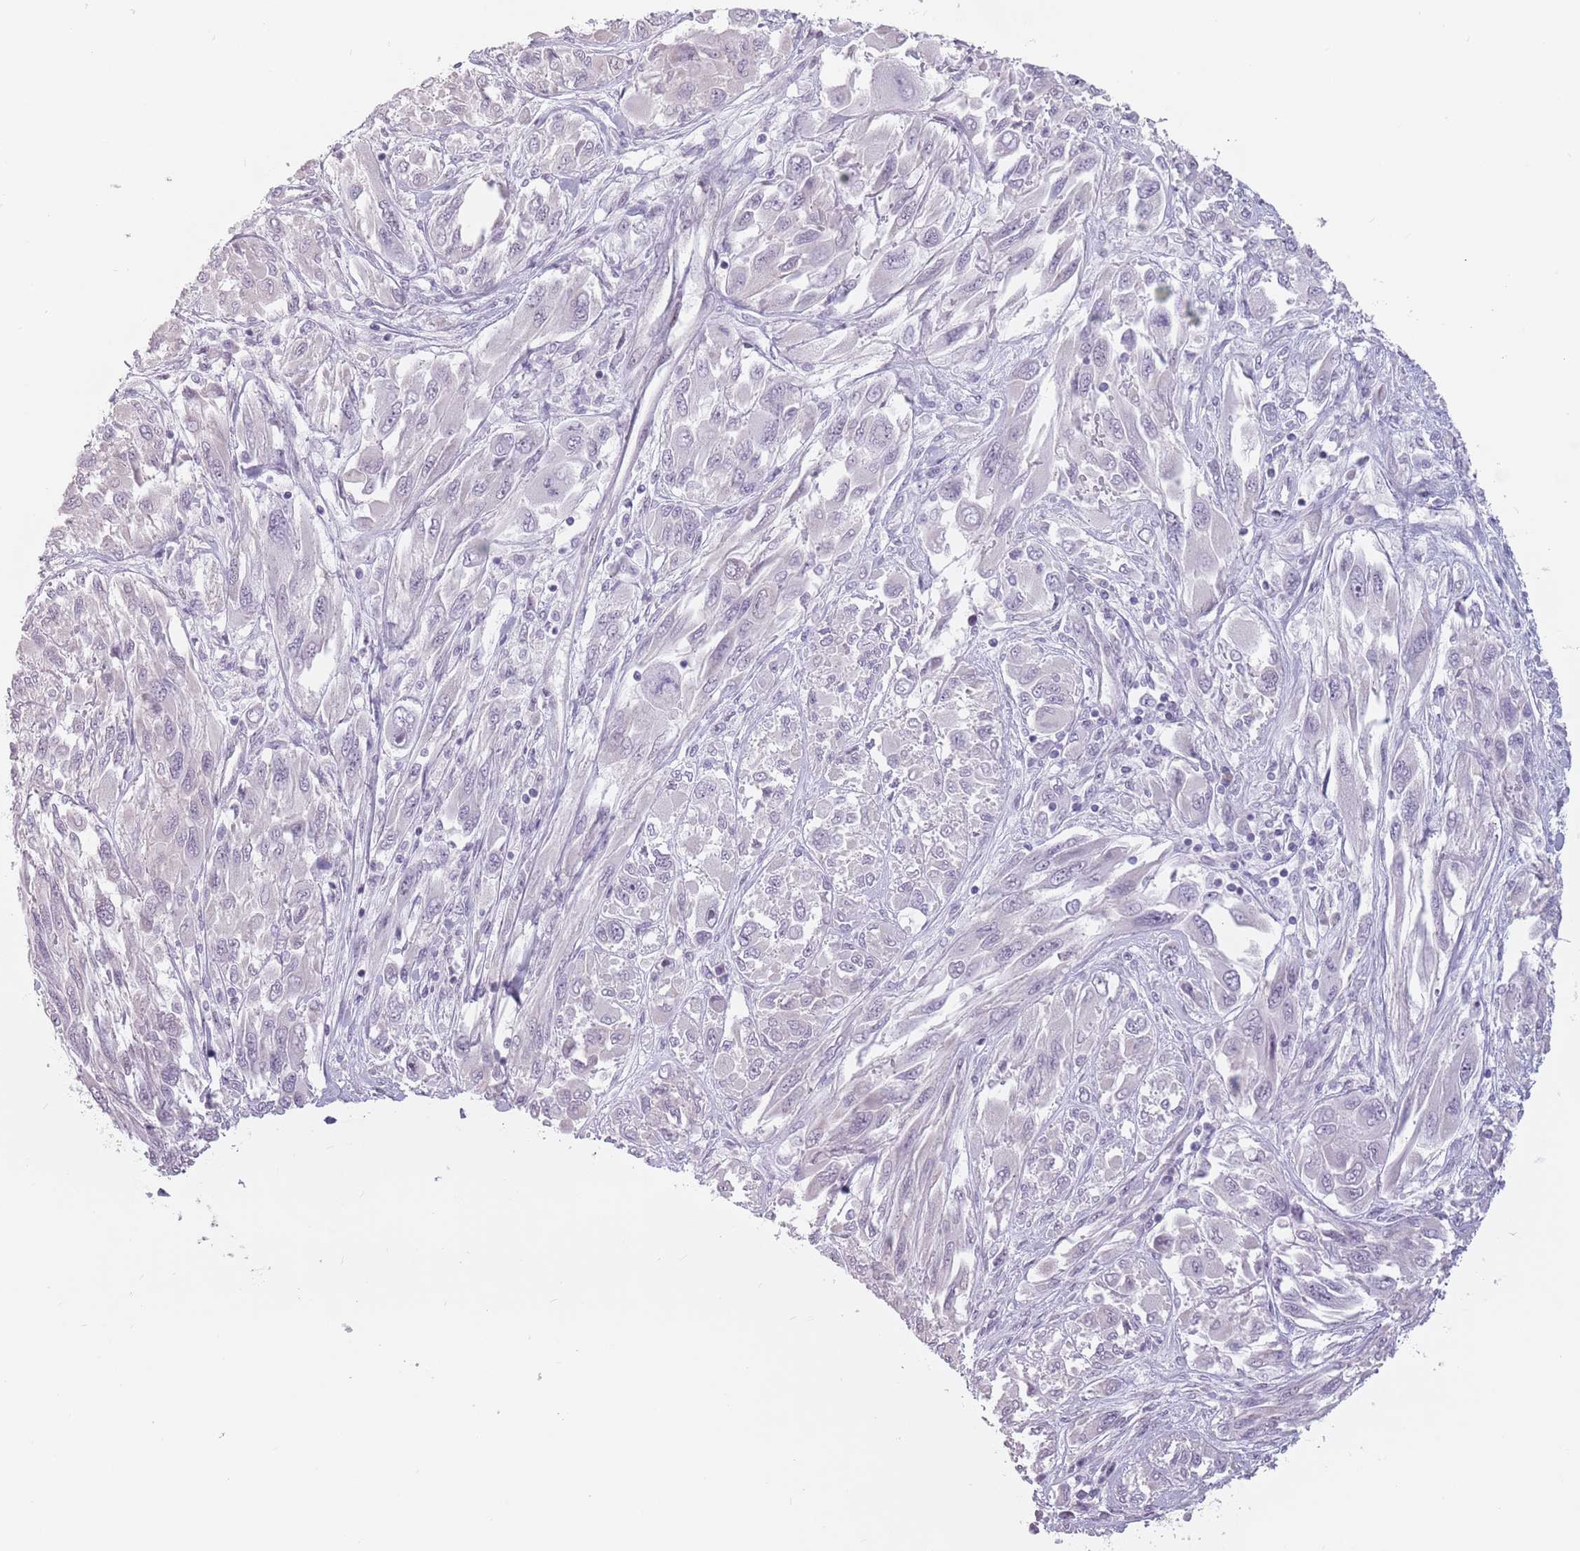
{"staining": {"intensity": "negative", "quantity": "none", "location": "none"}, "tissue": "melanoma", "cell_type": "Tumor cells", "image_type": "cancer", "snomed": [{"axis": "morphology", "description": "Malignant melanoma, NOS"}, {"axis": "topography", "description": "Skin"}], "caption": "Human malignant melanoma stained for a protein using immunohistochemistry (IHC) demonstrates no expression in tumor cells.", "gene": "PTCHD1", "patient": {"sex": "female", "age": 91}}